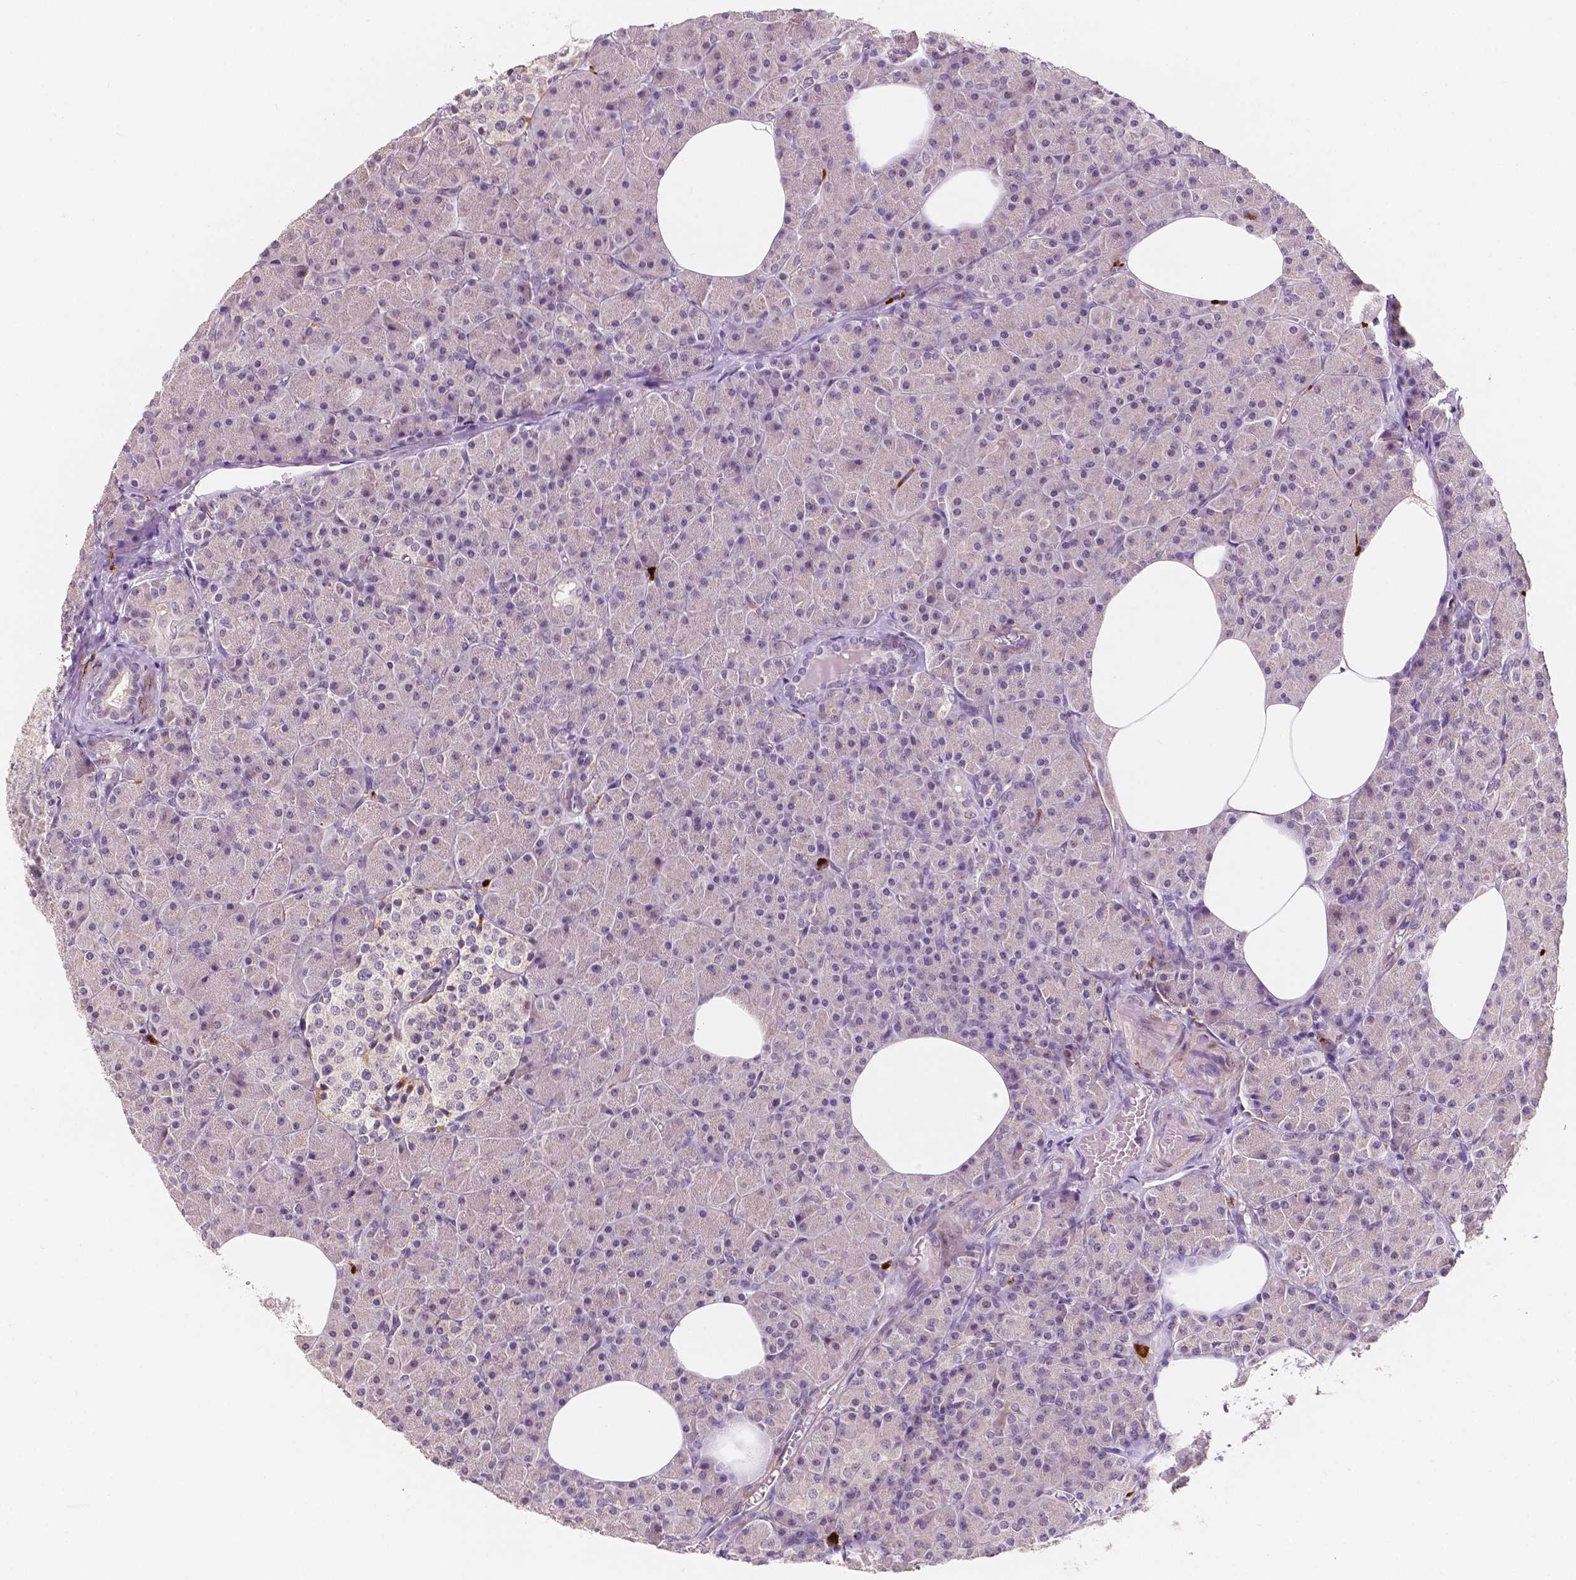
{"staining": {"intensity": "negative", "quantity": "none", "location": "none"}, "tissue": "pancreas", "cell_type": "Exocrine glandular cells", "image_type": "normal", "snomed": [{"axis": "morphology", "description": "Normal tissue, NOS"}, {"axis": "topography", "description": "Pancreas"}], "caption": "The histopathology image displays no significant positivity in exocrine glandular cells of pancreas.", "gene": "SIRT2", "patient": {"sex": "female", "age": 45}}